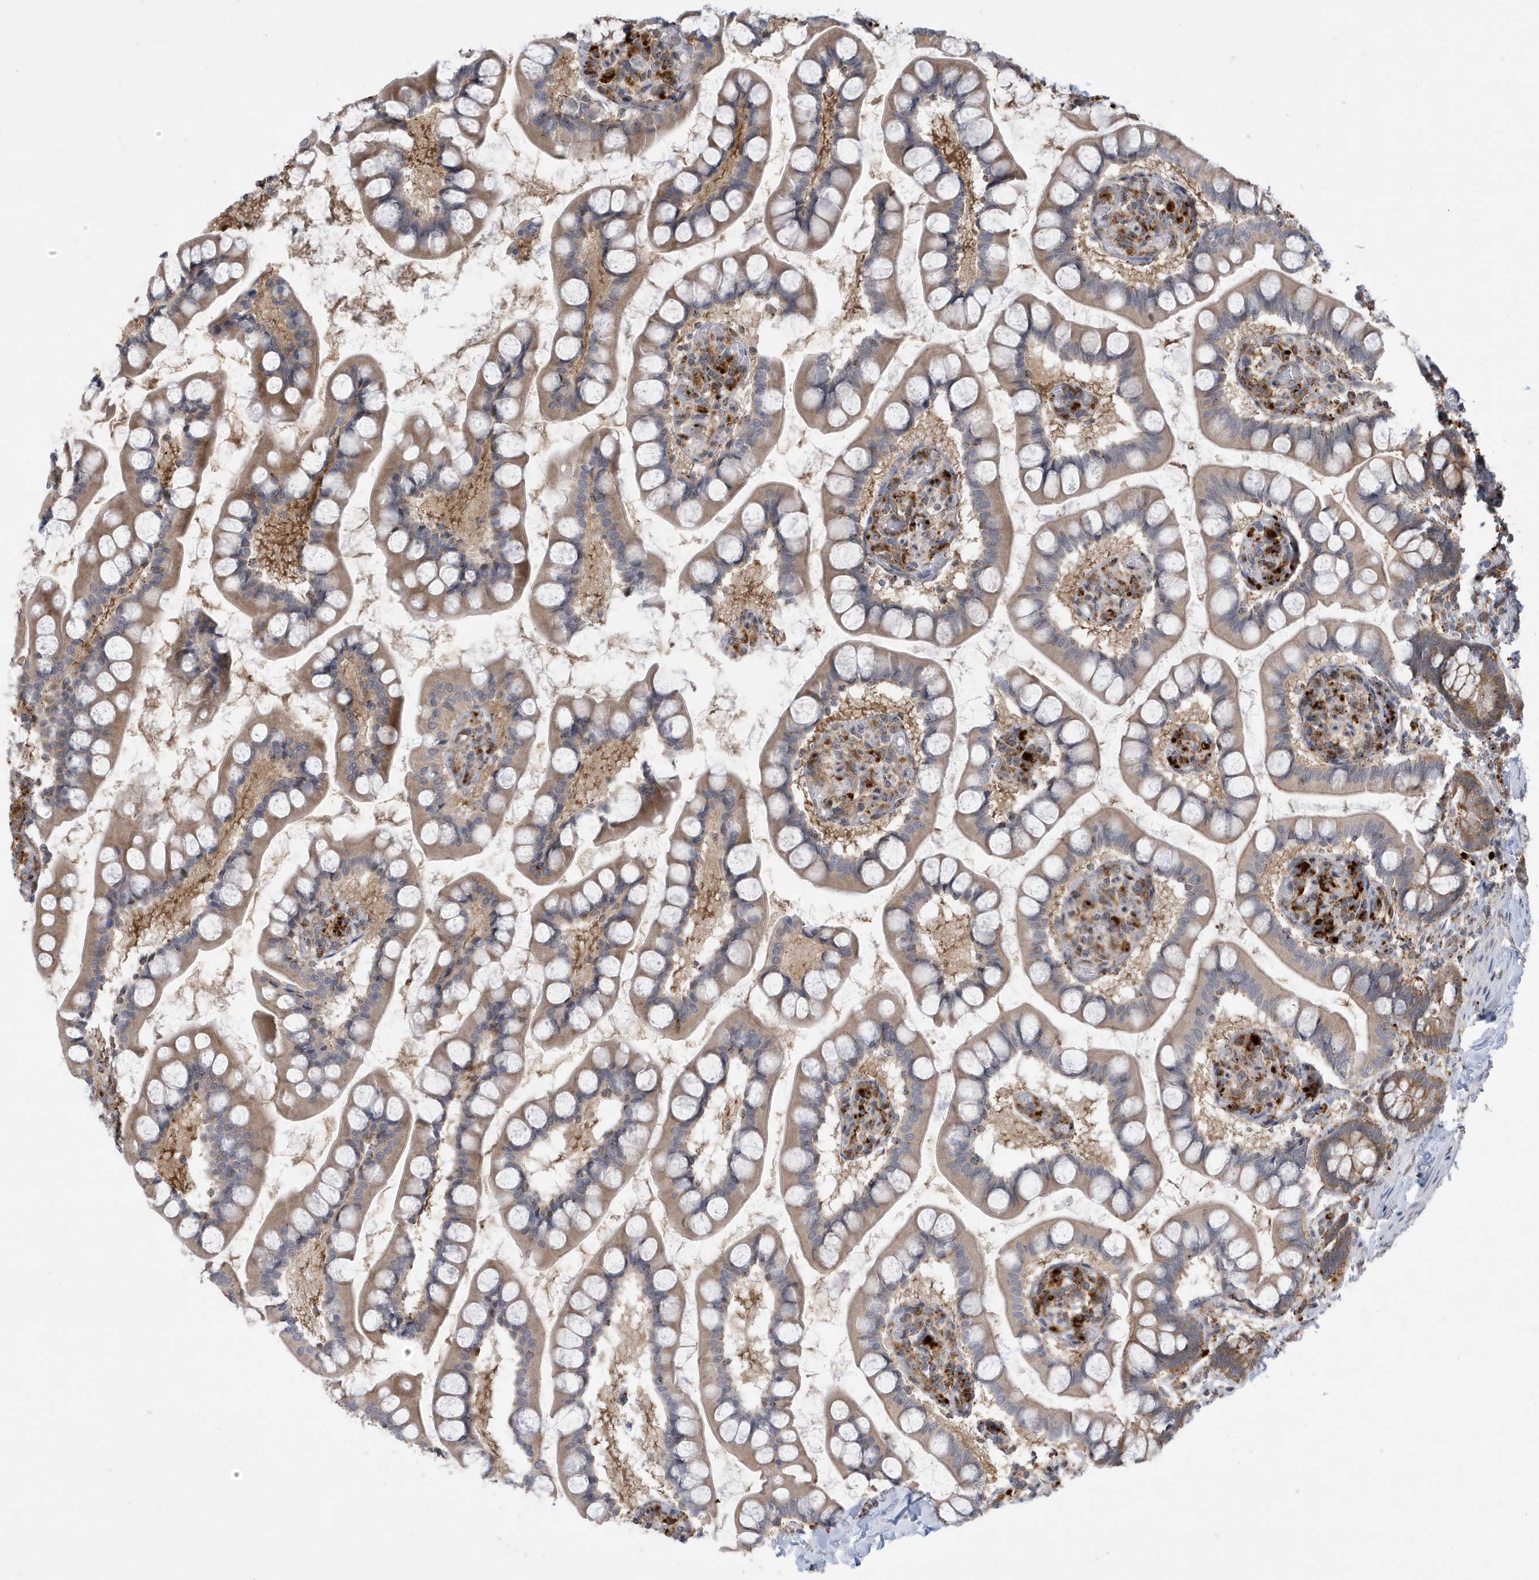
{"staining": {"intensity": "moderate", "quantity": ">75%", "location": "cytoplasmic/membranous"}, "tissue": "small intestine", "cell_type": "Glandular cells", "image_type": "normal", "snomed": [{"axis": "morphology", "description": "Normal tissue, NOS"}, {"axis": "topography", "description": "Small intestine"}], "caption": "This micrograph demonstrates normal small intestine stained with immunohistochemistry (IHC) to label a protein in brown. The cytoplasmic/membranous of glandular cells show moderate positivity for the protein. Nuclei are counter-stained blue.", "gene": "ZNF507", "patient": {"sex": "male", "age": 52}}